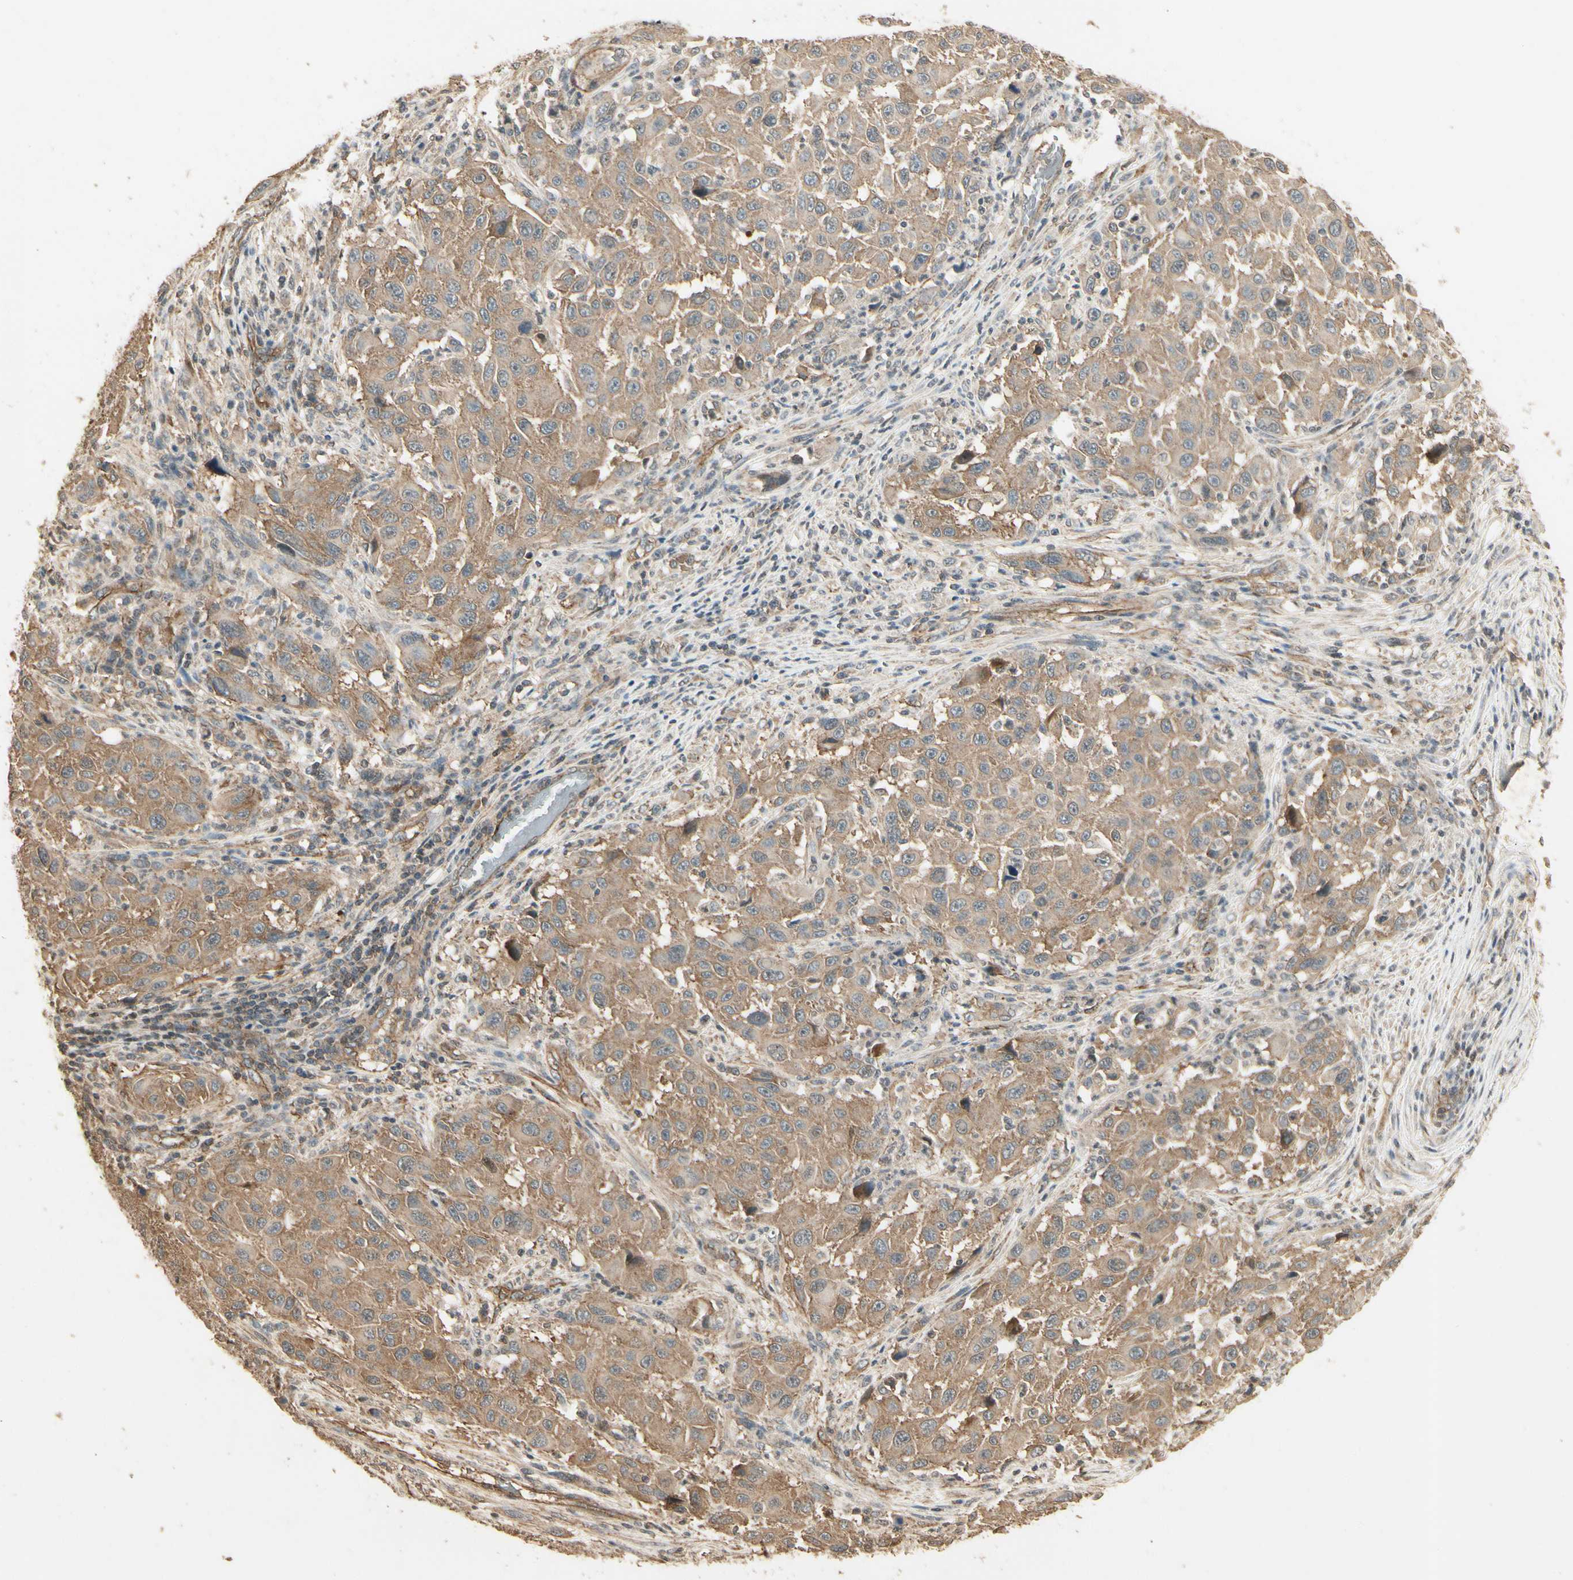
{"staining": {"intensity": "moderate", "quantity": ">75%", "location": "cytoplasmic/membranous"}, "tissue": "melanoma", "cell_type": "Tumor cells", "image_type": "cancer", "snomed": [{"axis": "morphology", "description": "Malignant melanoma, Metastatic site"}, {"axis": "topography", "description": "Lymph node"}], "caption": "Protein staining by immunohistochemistry demonstrates moderate cytoplasmic/membranous expression in about >75% of tumor cells in malignant melanoma (metastatic site). The staining was performed using DAB (3,3'-diaminobenzidine) to visualize the protein expression in brown, while the nuclei were stained in blue with hematoxylin (Magnification: 20x).", "gene": "RNF180", "patient": {"sex": "male", "age": 61}}